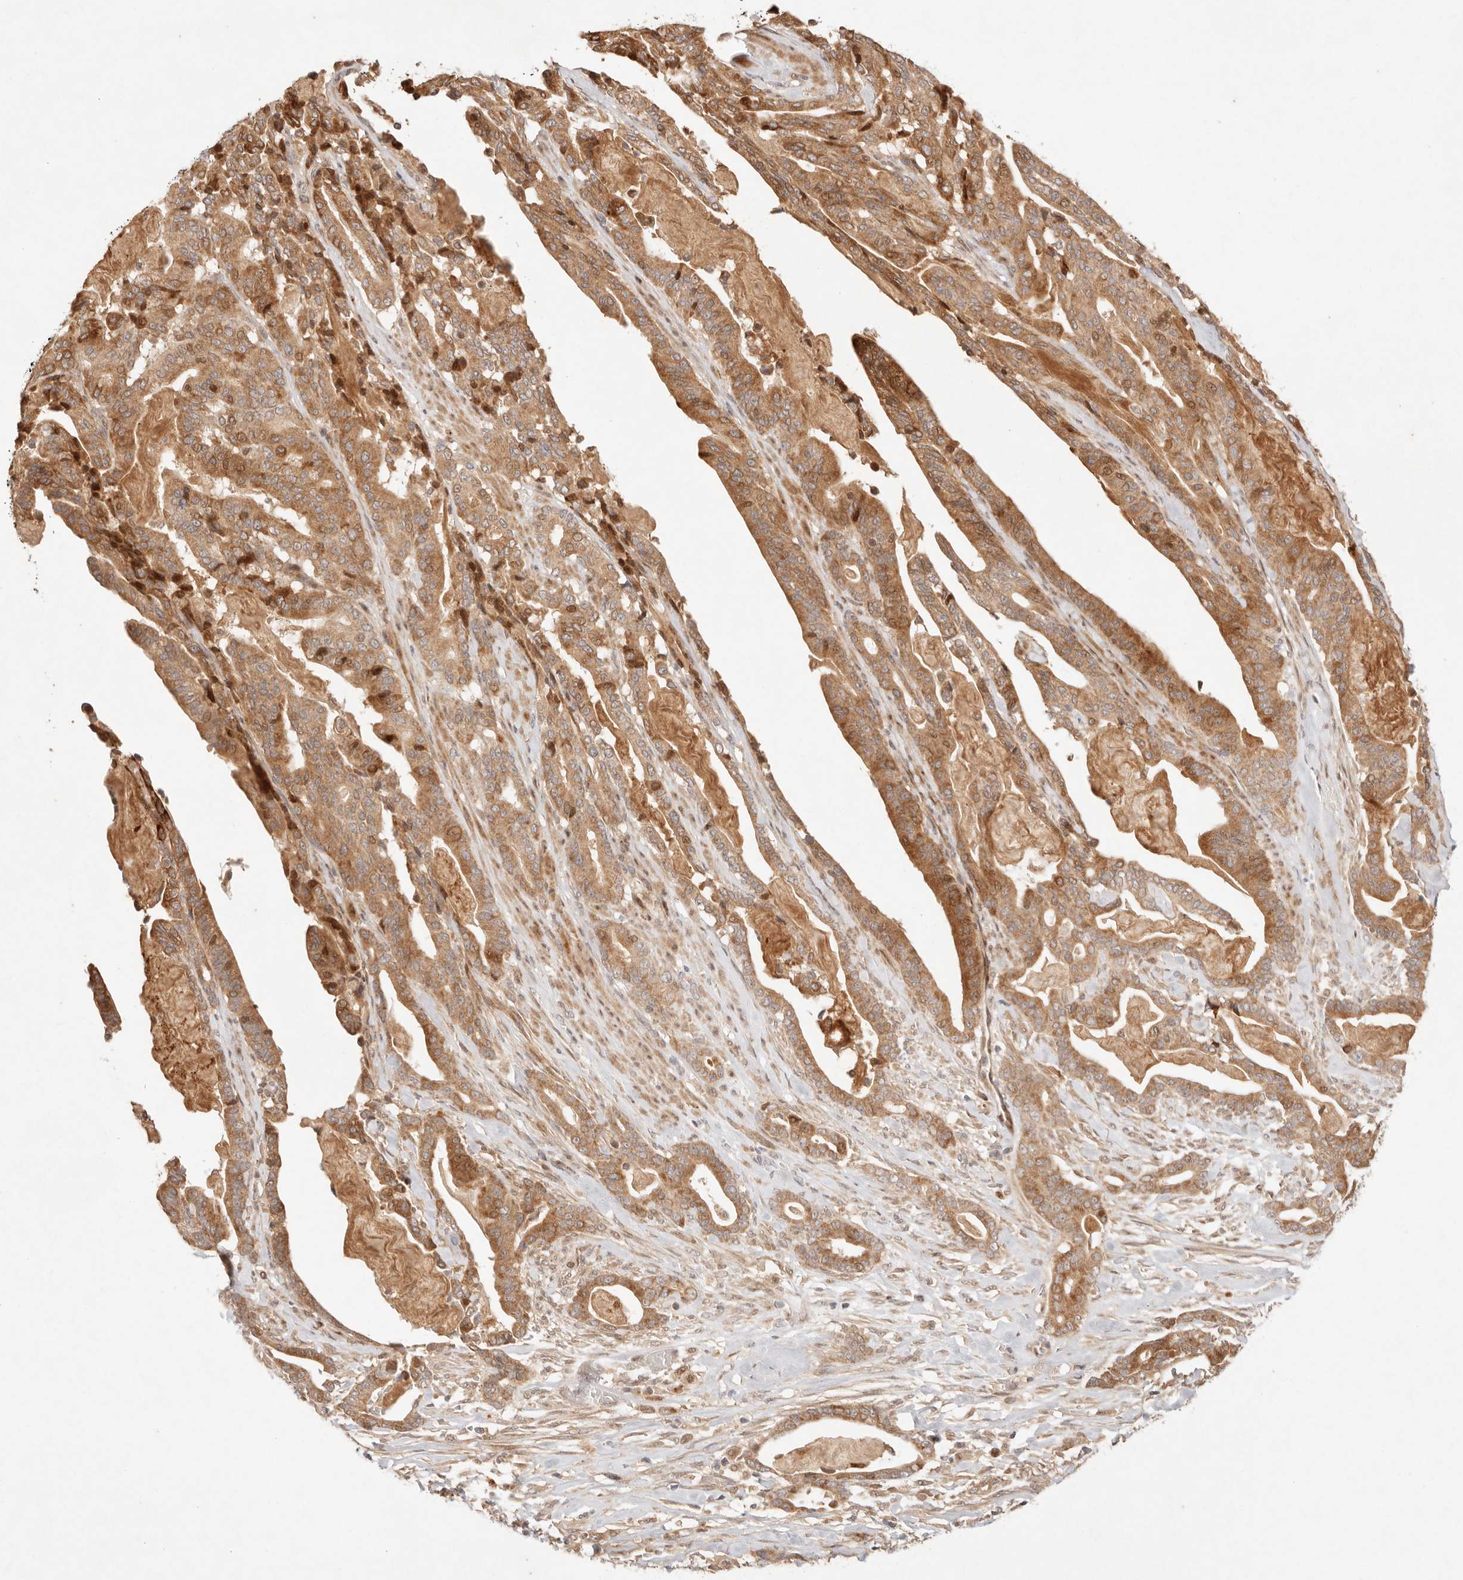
{"staining": {"intensity": "moderate", "quantity": ">75%", "location": "cytoplasmic/membranous,nuclear"}, "tissue": "pancreatic cancer", "cell_type": "Tumor cells", "image_type": "cancer", "snomed": [{"axis": "morphology", "description": "Adenocarcinoma, NOS"}, {"axis": "topography", "description": "Pancreas"}], "caption": "Brown immunohistochemical staining in adenocarcinoma (pancreatic) shows moderate cytoplasmic/membranous and nuclear positivity in about >75% of tumor cells.", "gene": "PHLDA3", "patient": {"sex": "male", "age": 63}}